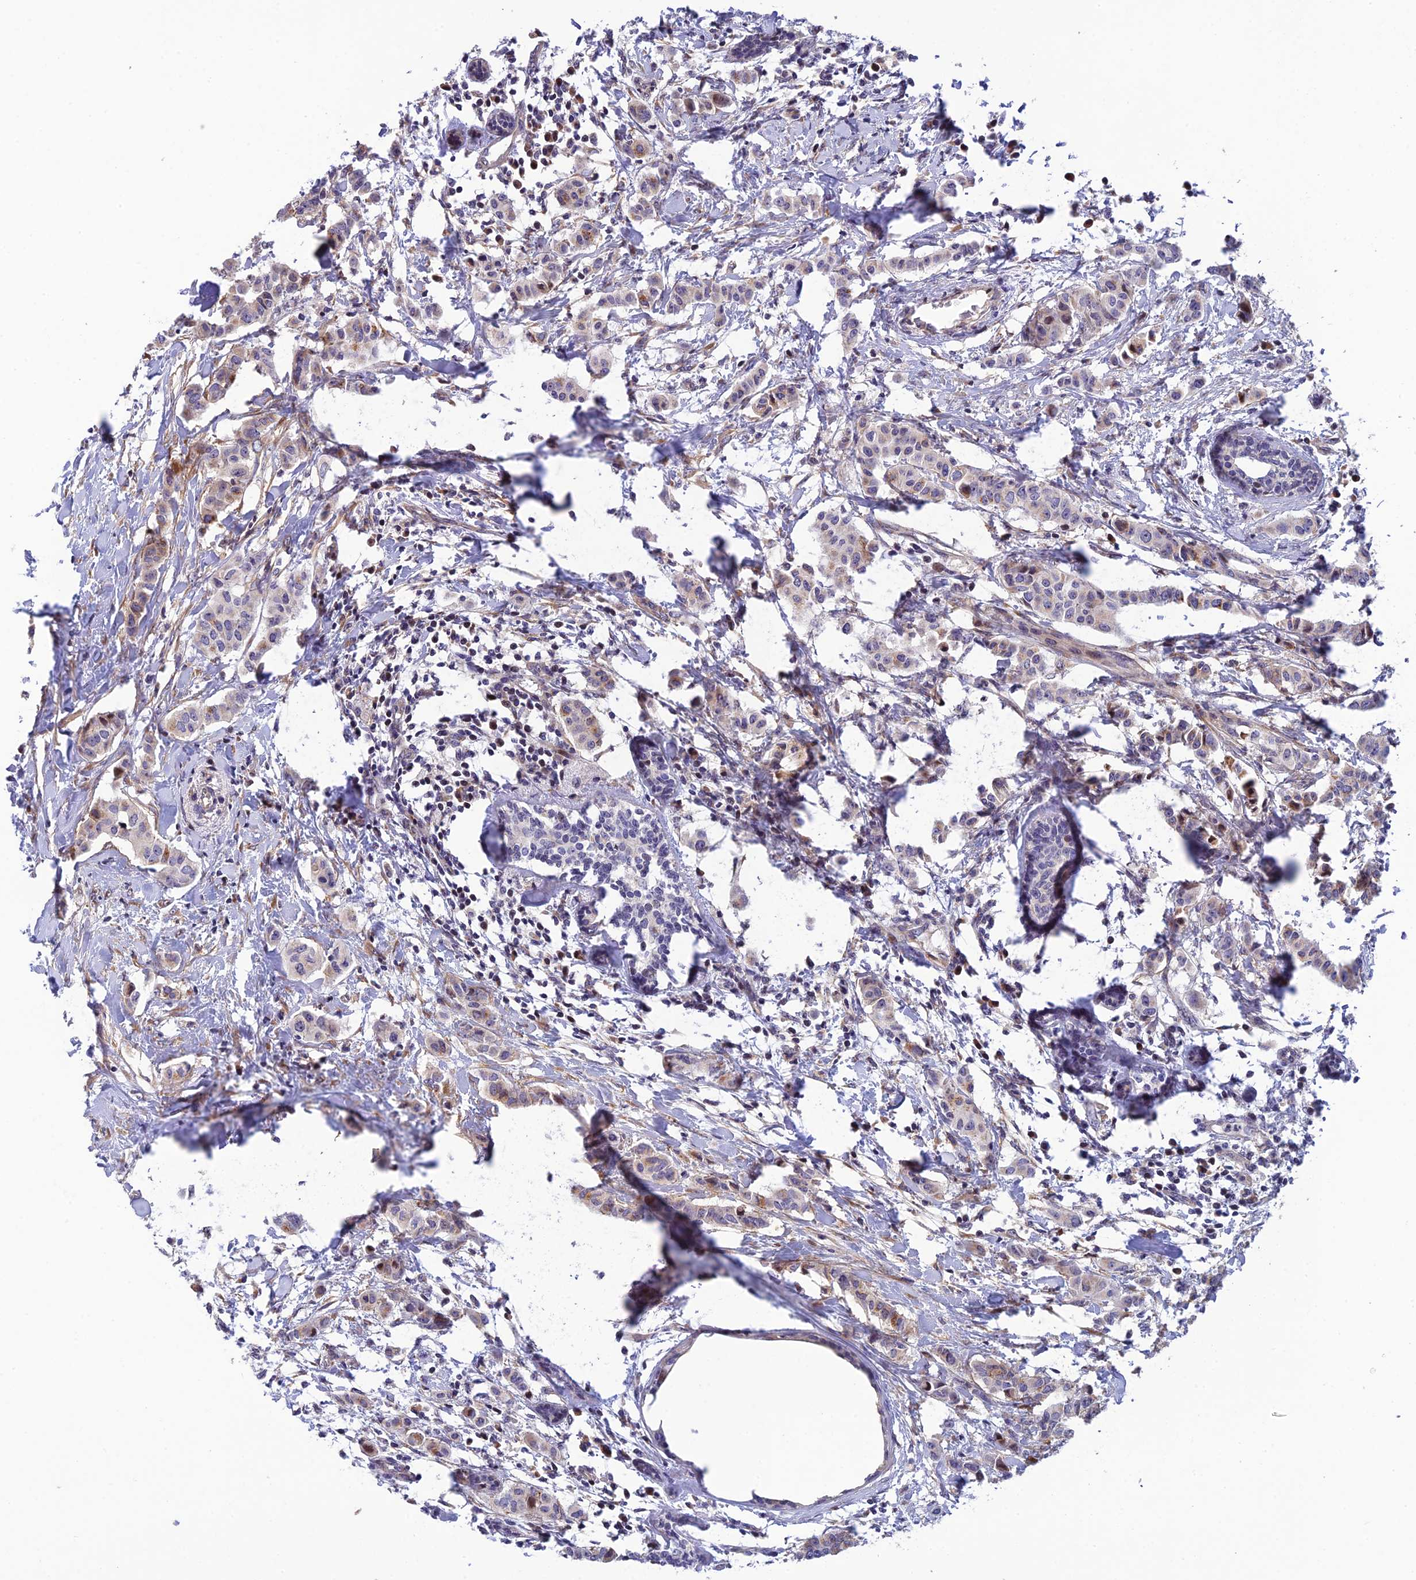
{"staining": {"intensity": "weak", "quantity": "<25%", "location": "cytoplasmic/membranous"}, "tissue": "breast cancer", "cell_type": "Tumor cells", "image_type": "cancer", "snomed": [{"axis": "morphology", "description": "Duct carcinoma"}, {"axis": "topography", "description": "Breast"}], "caption": "Immunohistochemistry of breast infiltrating ductal carcinoma demonstrates no positivity in tumor cells. (Immunohistochemistry, brightfield microscopy, high magnification).", "gene": "SMIM7", "patient": {"sex": "female", "age": 40}}